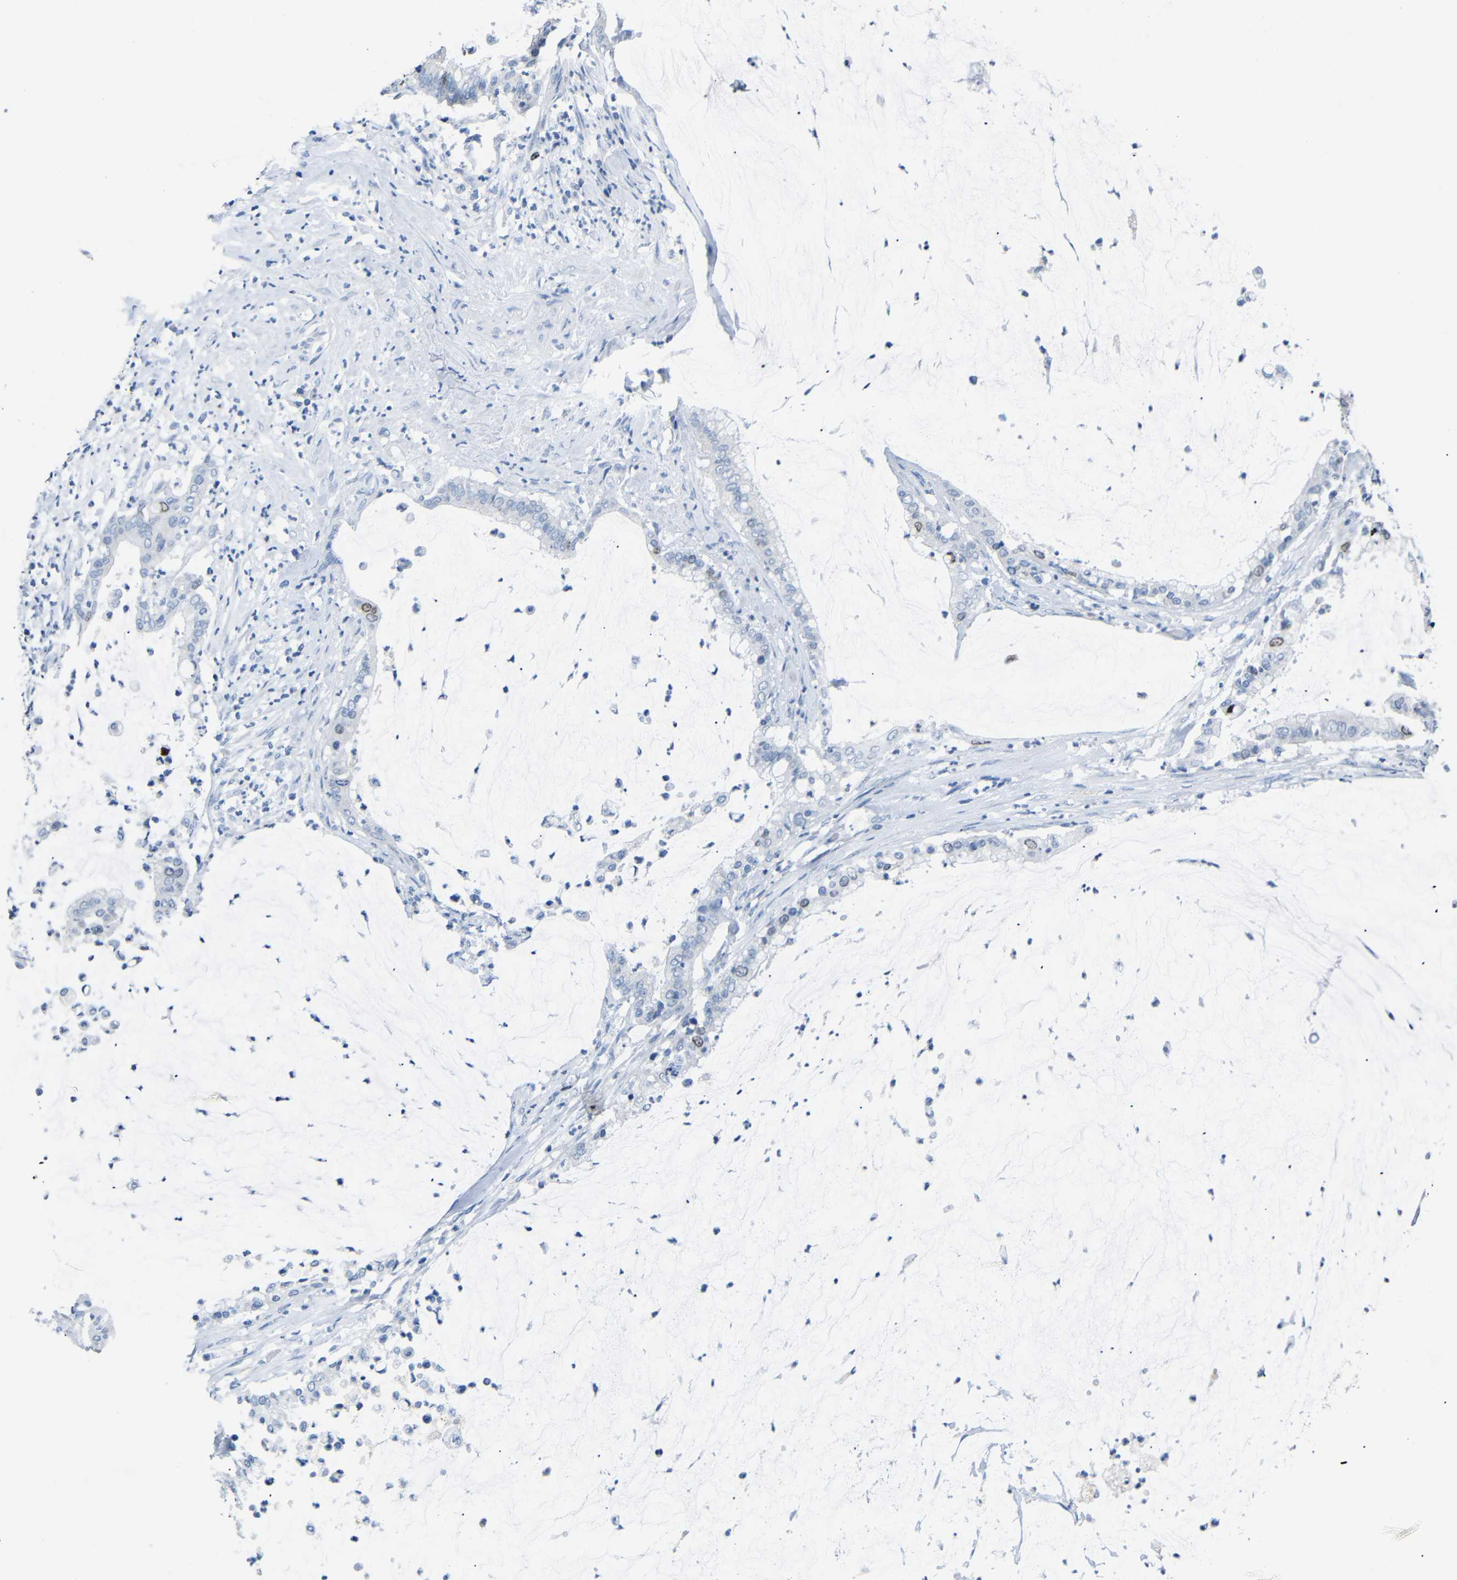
{"staining": {"intensity": "moderate", "quantity": "<25%", "location": "nuclear"}, "tissue": "pancreatic cancer", "cell_type": "Tumor cells", "image_type": "cancer", "snomed": [{"axis": "morphology", "description": "Adenocarcinoma, NOS"}, {"axis": "topography", "description": "Pancreas"}], "caption": "A high-resolution image shows immunohistochemistry staining of adenocarcinoma (pancreatic), which reveals moderate nuclear staining in about <25% of tumor cells. (DAB = brown stain, brightfield microscopy at high magnification).", "gene": "INCENP", "patient": {"sex": "male", "age": 41}}